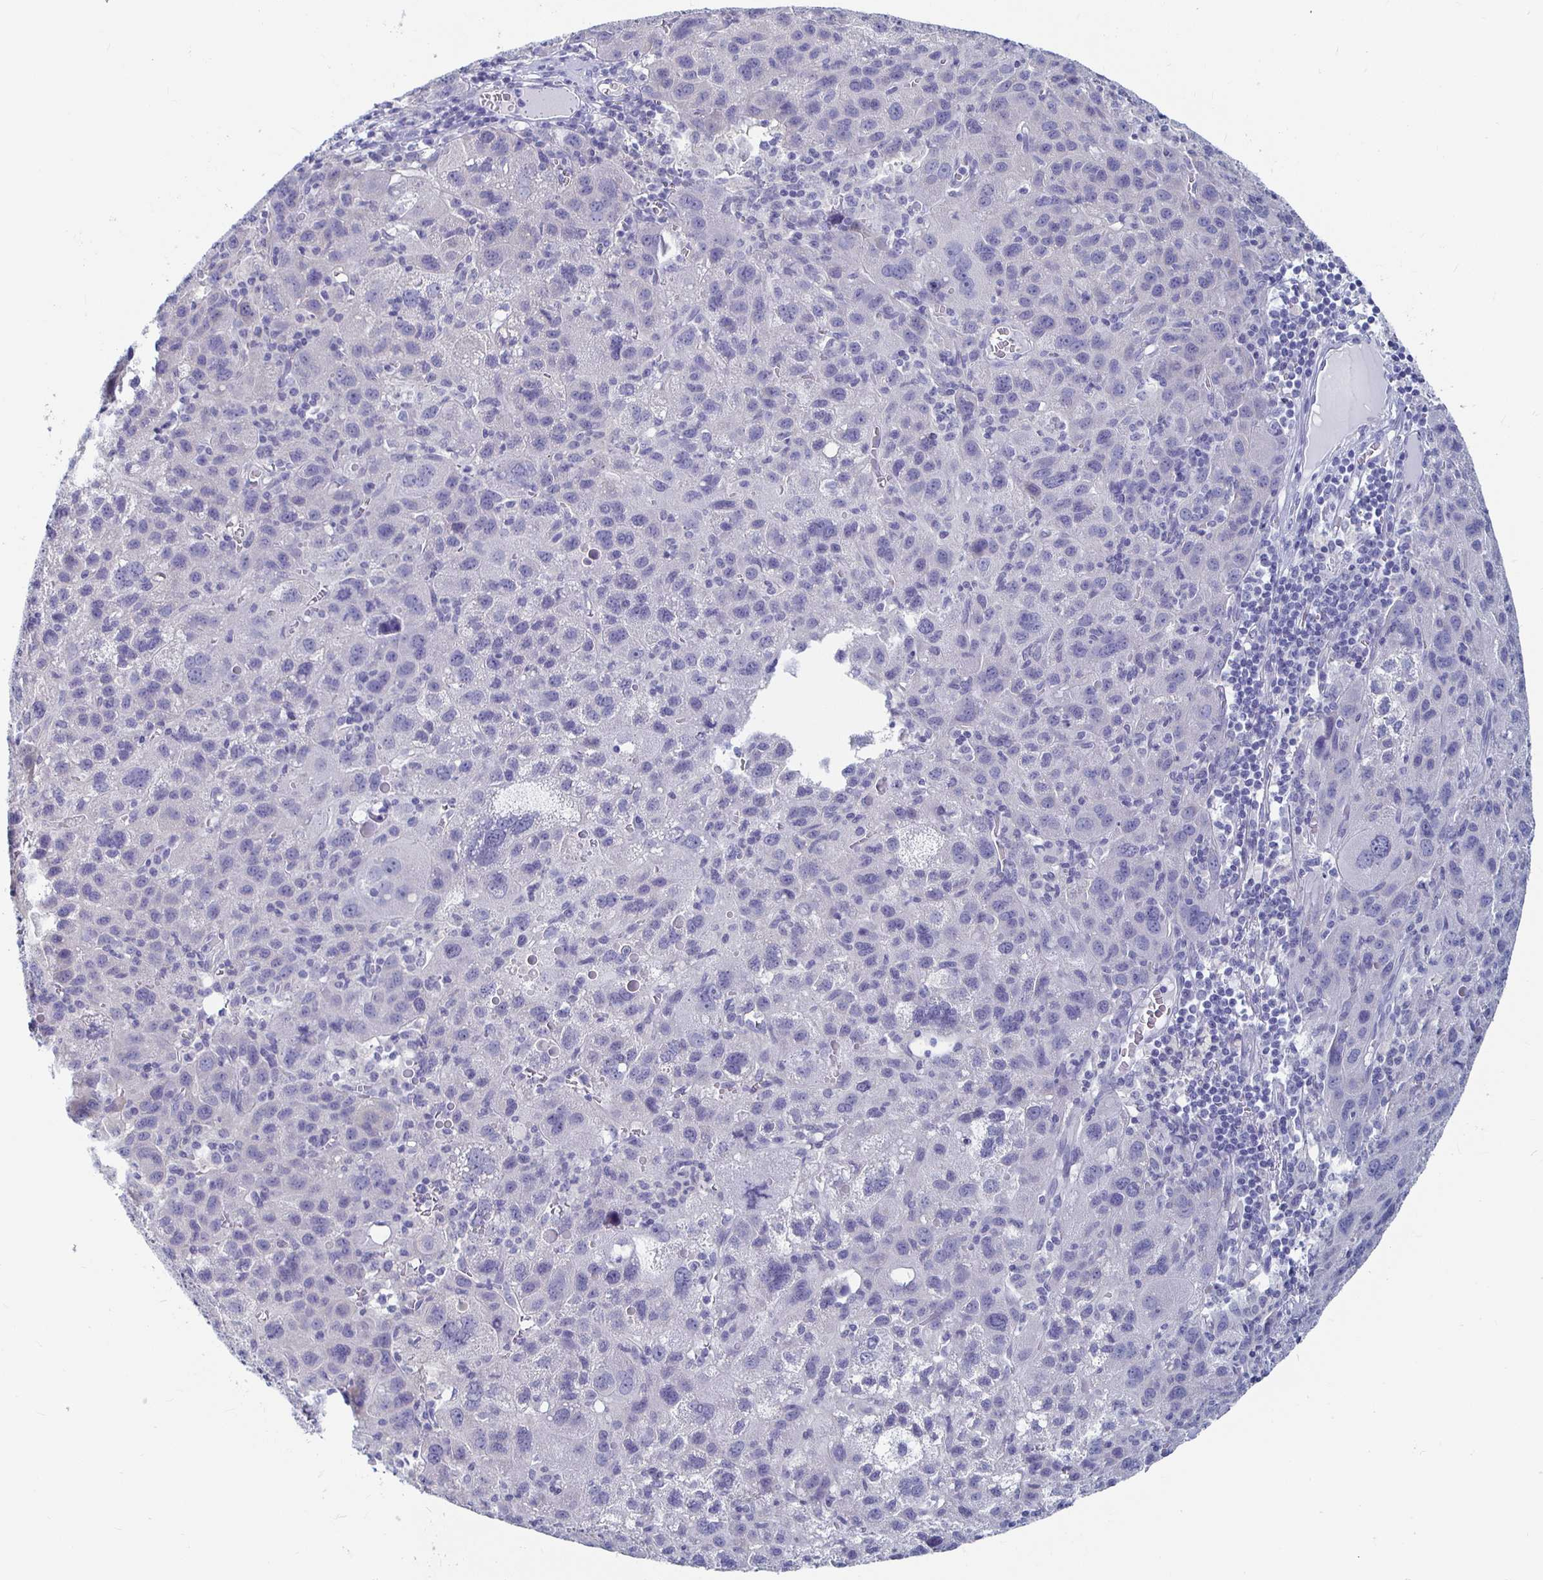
{"staining": {"intensity": "negative", "quantity": "none", "location": "none"}, "tissue": "liver cancer", "cell_type": "Tumor cells", "image_type": "cancer", "snomed": [{"axis": "morphology", "description": "Carcinoma, Hepatocellular, NOS"}, {"axis": "topography", "description": "Liver"}], "caption": "Immunohistochemistry (IHC) photomicrograph of neoplastic tissue: liver hepatocellular carcinoma stained with DAB (3,3'-diaminobenzidine) exhibits no significant protein positivity in tumor cells.", "gene": "CA9", "patient": {"sex": "female", "age": 77}}